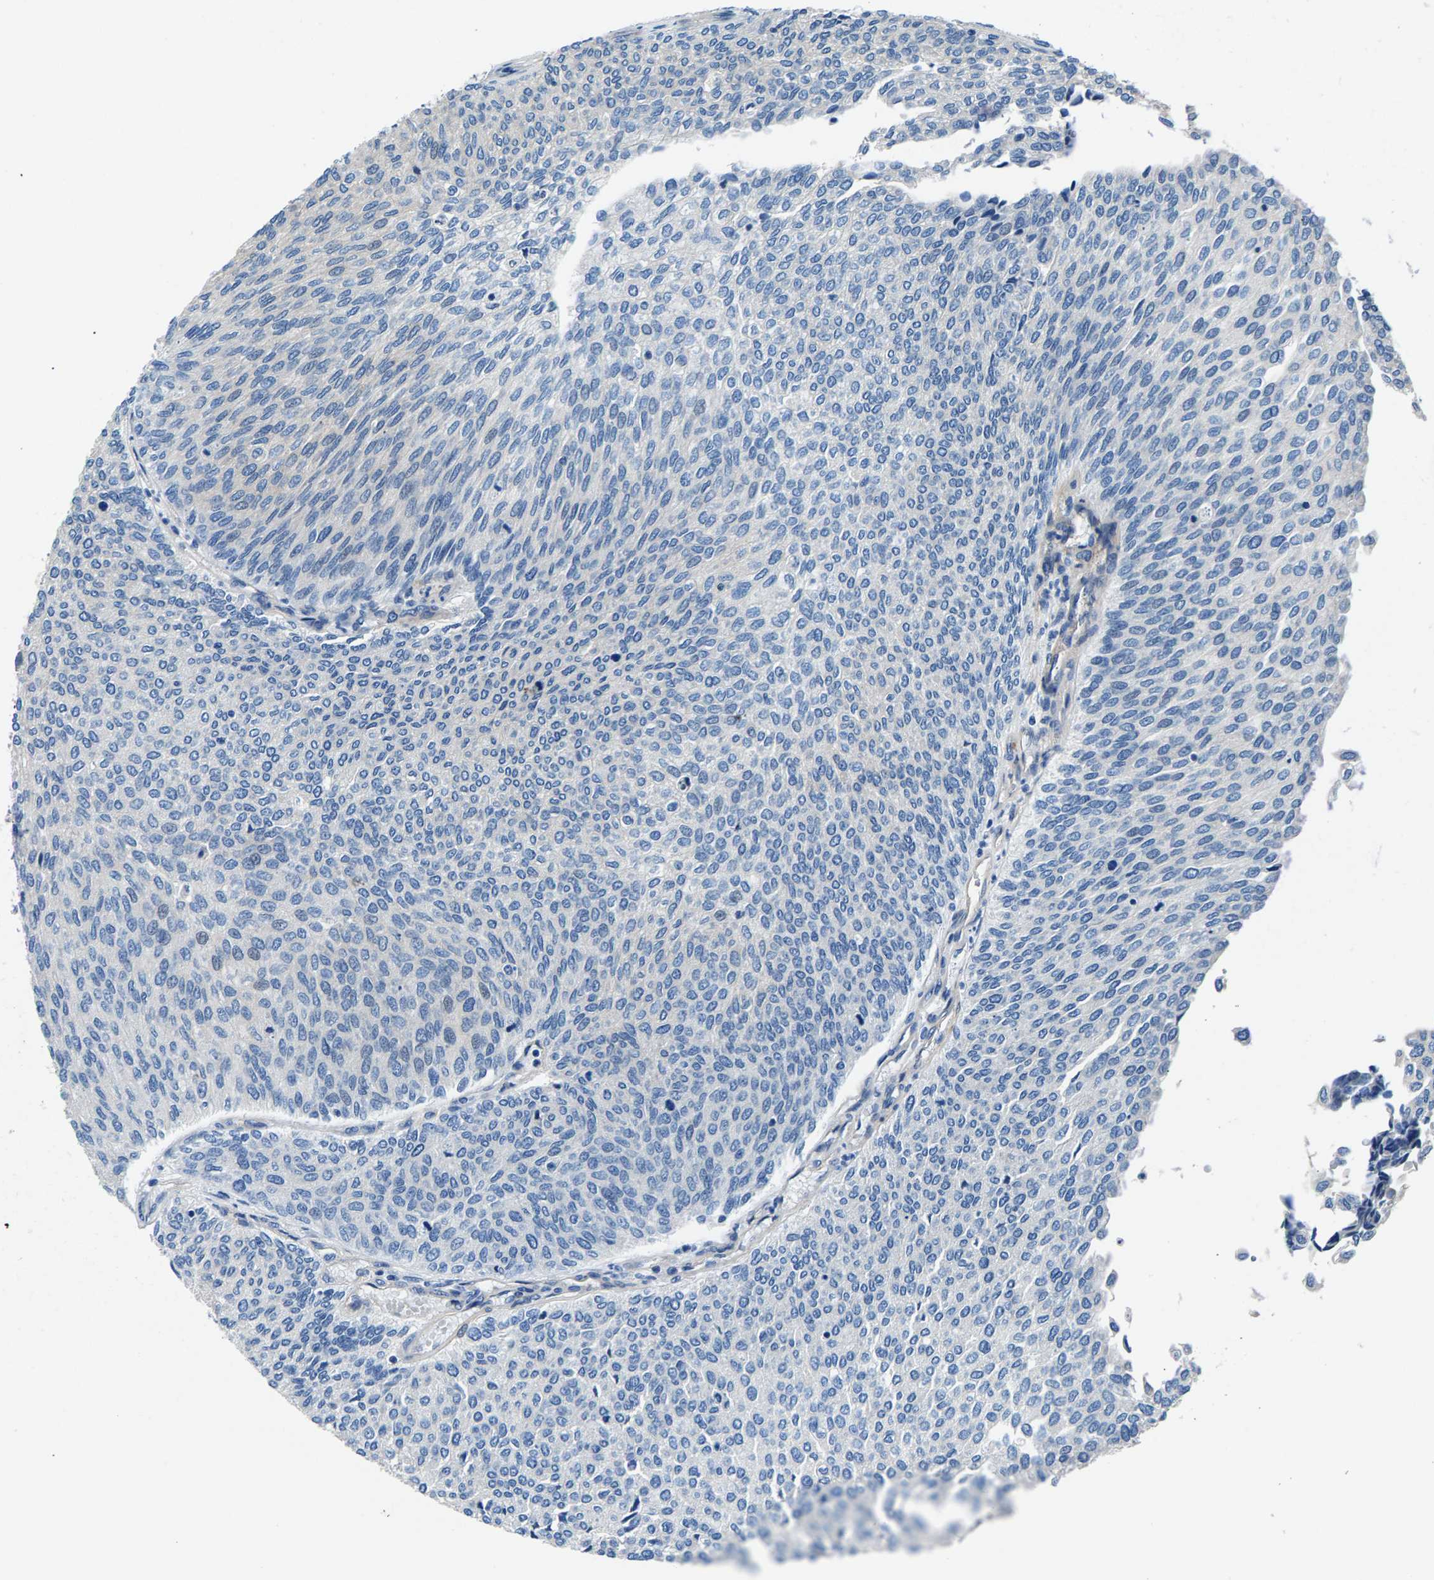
{"staining": {"intensity": "negative", "quantity": "none", "location": "none"}, "tissue": "urothelial cancer", "cell_type": "Tumor cells", "image_type": "cancer", "snomed": [{"axis": "morphology", "description": "Urothelial carcinoma, Low grade"}, {"axis": "topography", "description": "Urinary bladder"}], "caption": "IHC image of neoplastic tissue: human urothelial carcinoma (low-grade) stained with DAB (3,3'-diaminobenzidine) exhibits no significant protein expression in tumor cells.", "gene": "CDRT4", "patient": {"sex": "female", "age": 79}}